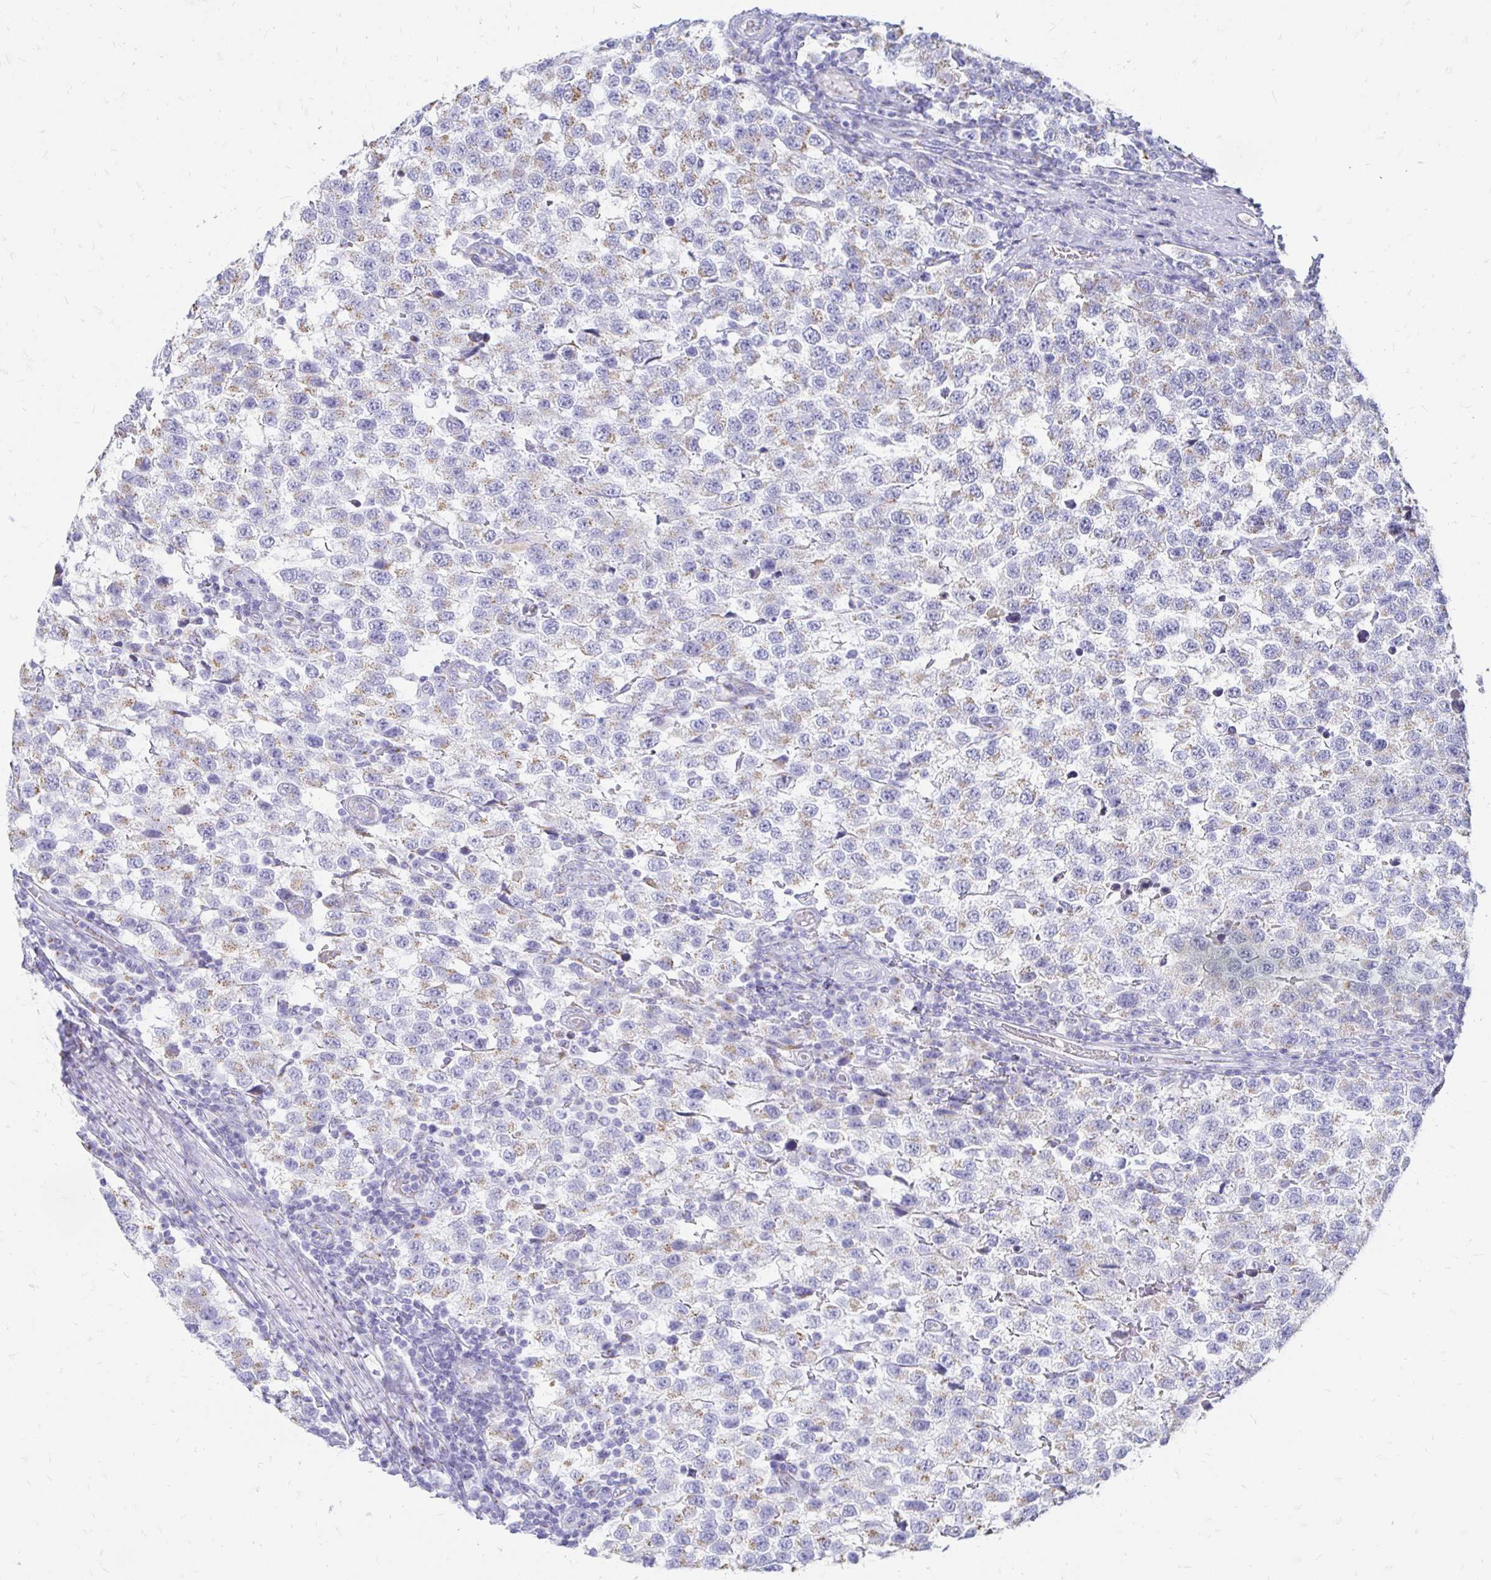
{"staining": {"intensity": "weak", "quantity": "25%-75%", "location": "cytoplasmic/membranous"}, "tissue": "testis cancer", "cell_type": "Tumor cells", "image_type": "cancer", "snomed": [{"axis": "morphology", "description": "Seminoma, NOS"}, {"axis": "topography", "description": "Testis"}], "caption": "There is low levels of weak cytoplasmic/membranous staining in tumor cells of testis cancer, as demonstrated by immunohistochemical staining (brown color).", "gene": "PAGE4", "patient": {"sex": "male", "age": 34}}